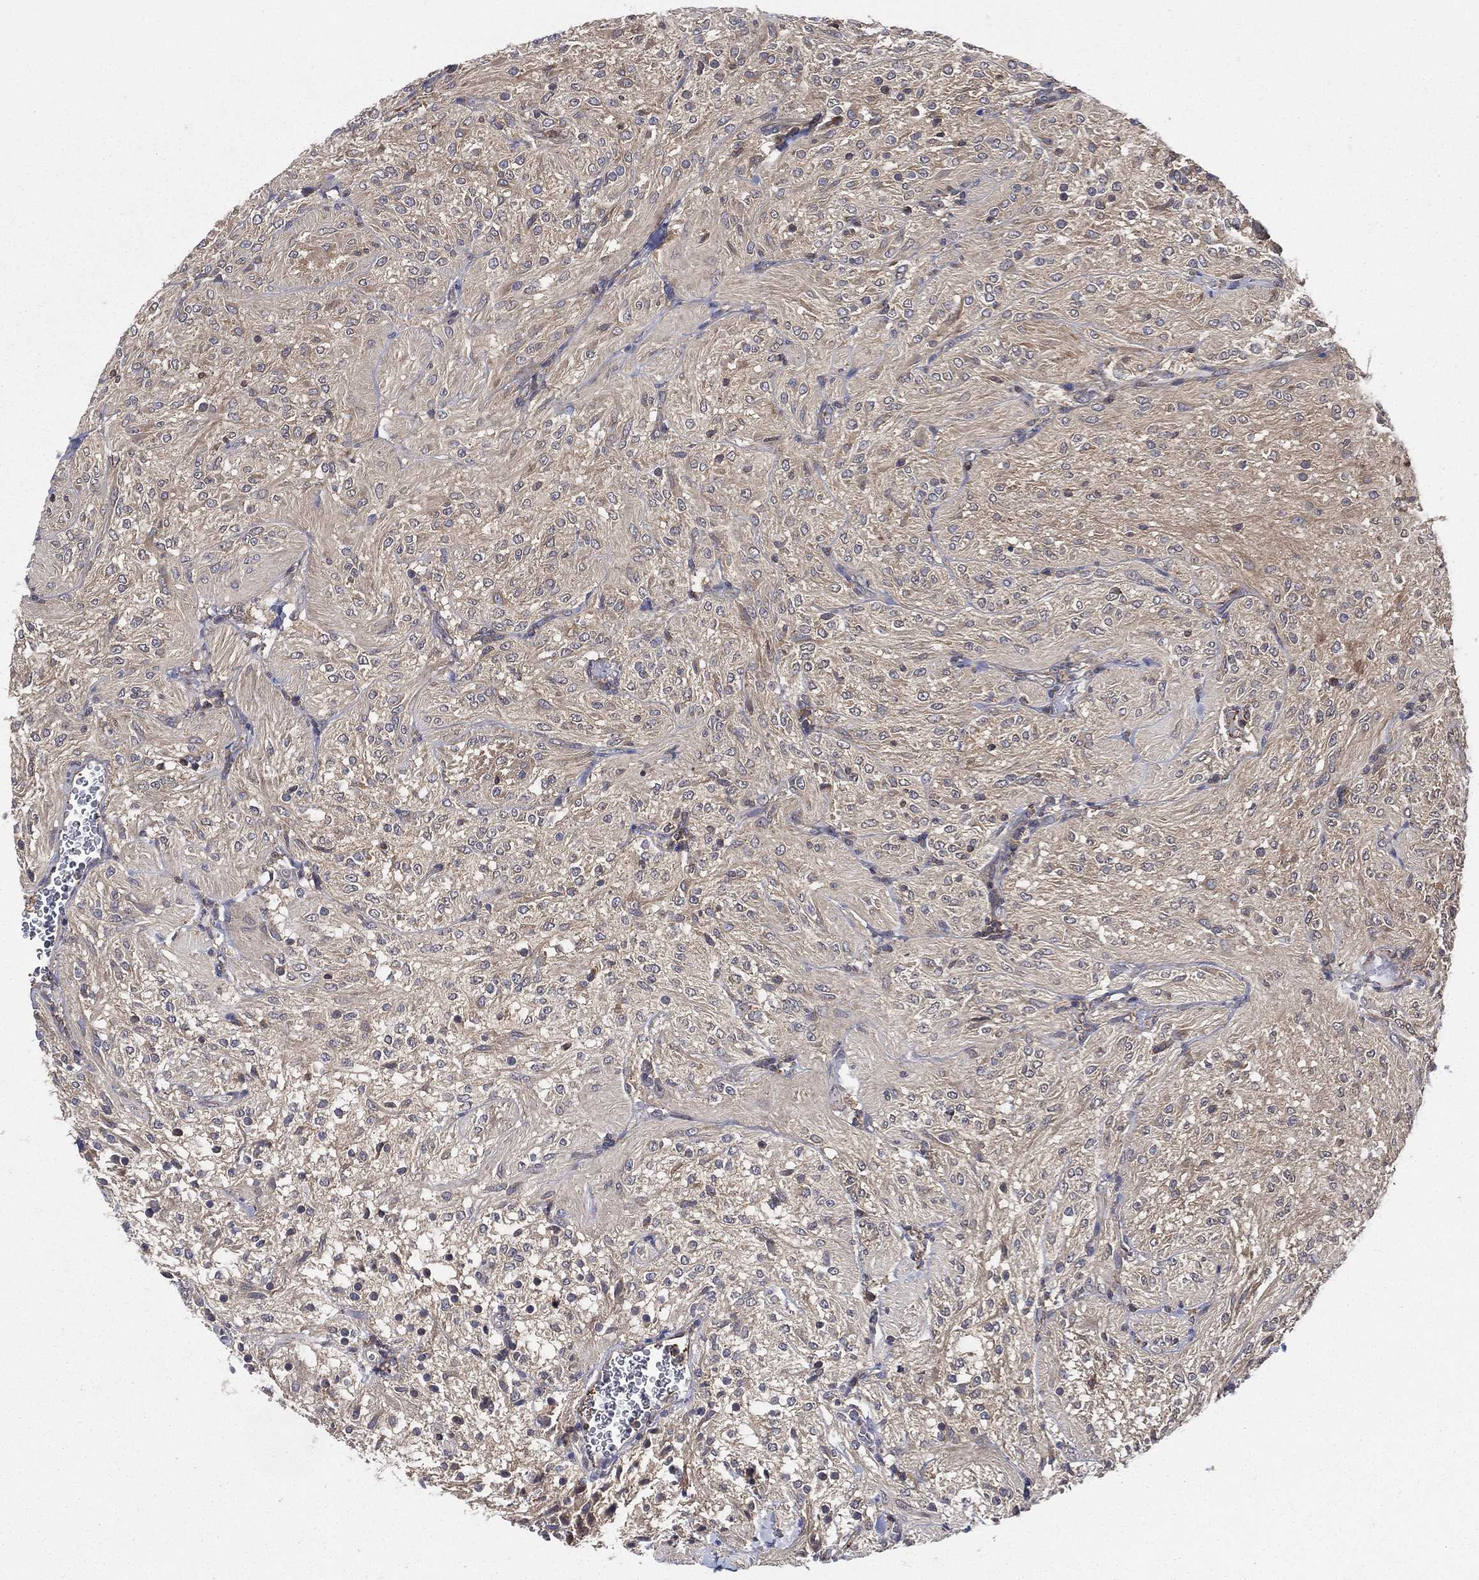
{"staining": {"intensity": "weak", "quantity": "<25%", "location": "cytoplasmic/membranous"}, "tissue": "glioma", "cell_type": "Tumor cells", "image_type": "cancer", "snomed": [{"axis": "morphology", "description": "Glioma, malignant, Low grade"}, {"axis": "topography", "description": "Brain"}], "caption": "DAB (3,3'-diaminobenzidine) immunohistochemical staining of human malignant glioma (low-grade) exhibits no significant positivity in tumor cells.", "gene": "SMPD3", "patient": {"sex": "male", "age": 3}}